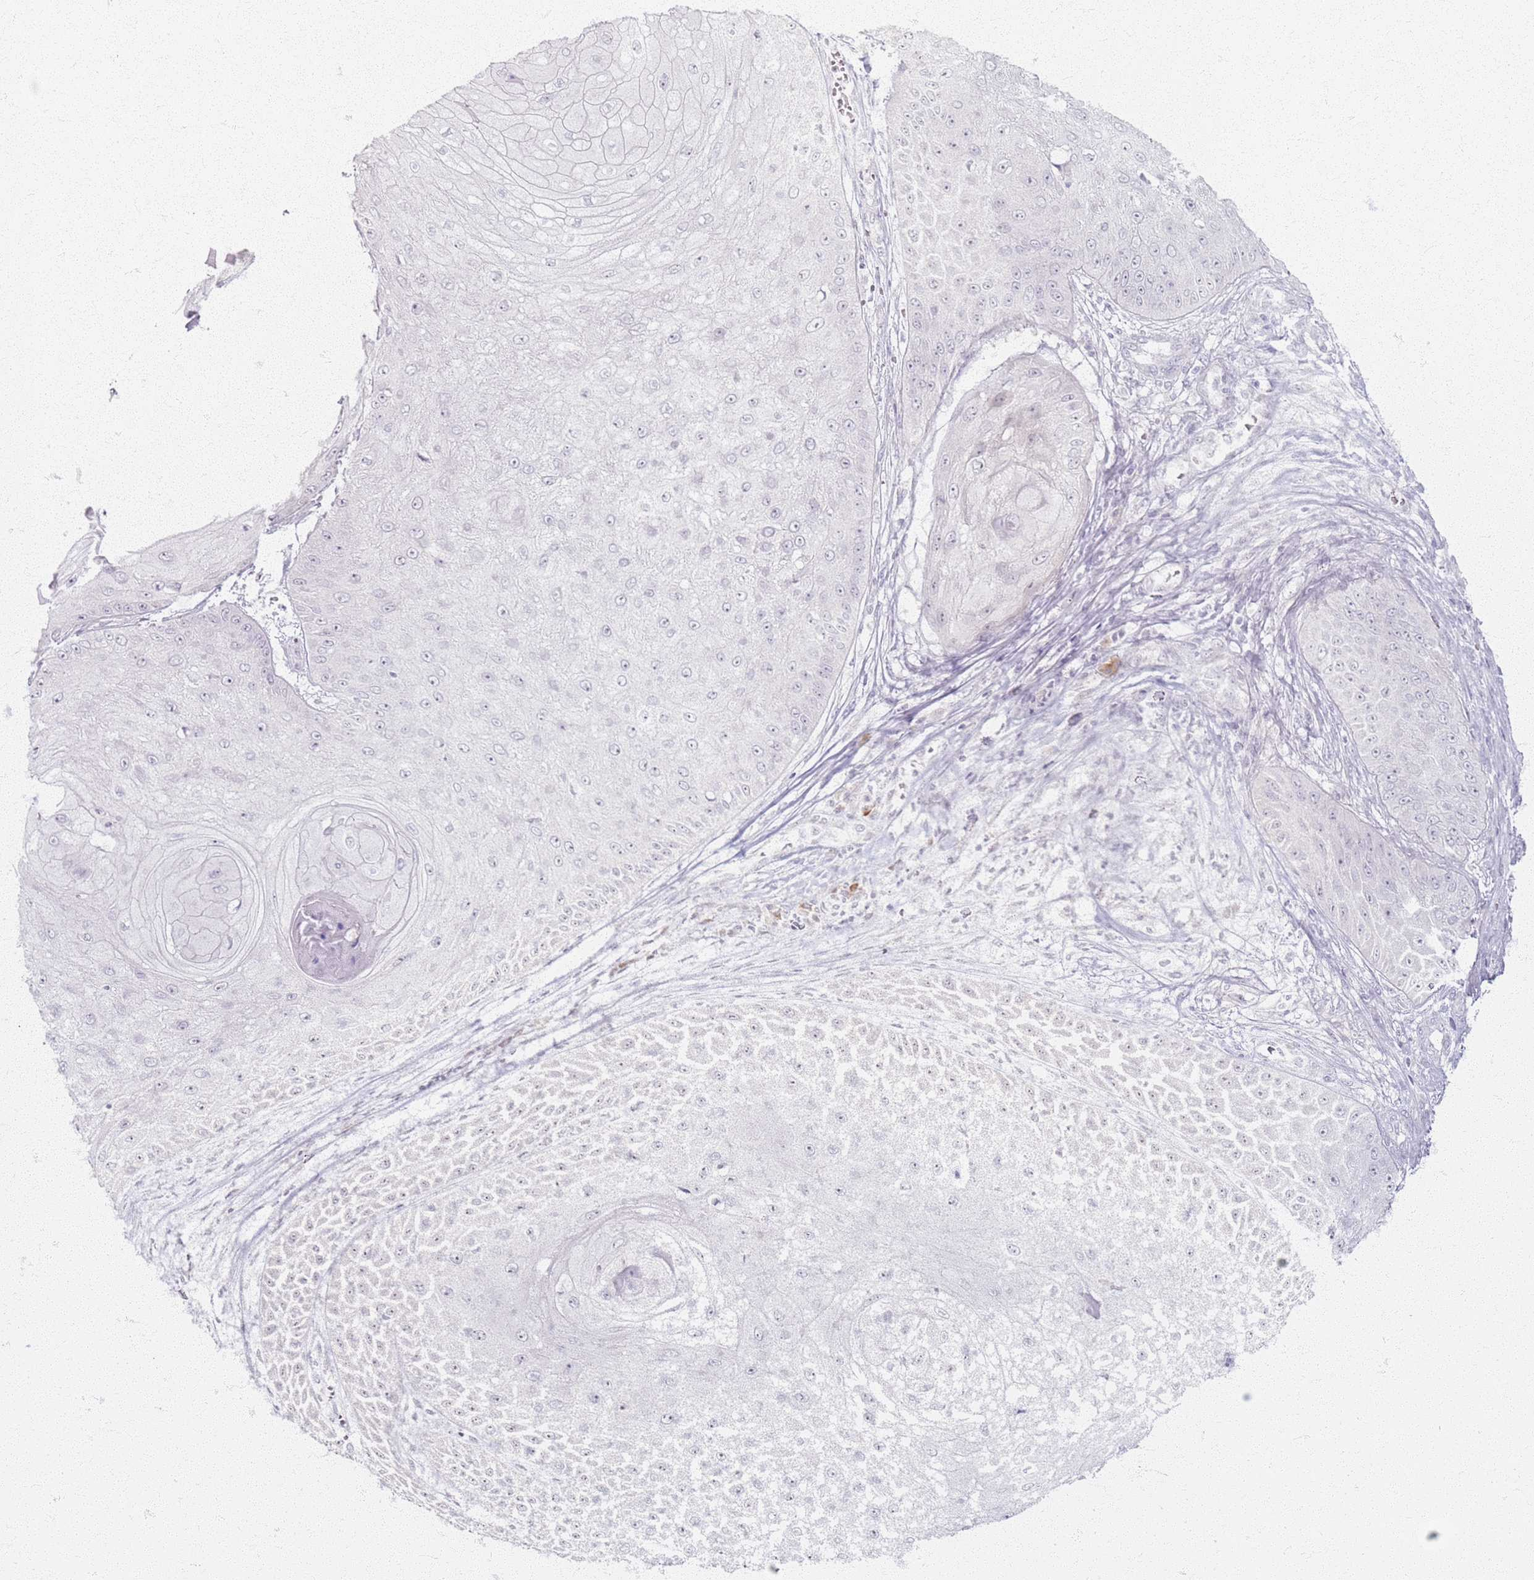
{"staining": {"intensity": "negative", "quantity": "none", "location": "none"}, "tissue": "skin cancer", "cell_type": "Tumor cells", "image_type": "cancer", "snomed": [{"axis": "morphology", "description": "Squamous cell carcinoma, NOS"}, {"axis": "topography", "description": "Skin"}], "caption": "Immunohistochemical staining of squamous cell carcinoma (skin) displays no significant expression in tumor cells.", "gene": "CRIPT", "patient": {"sex": "male", "age": 70}}